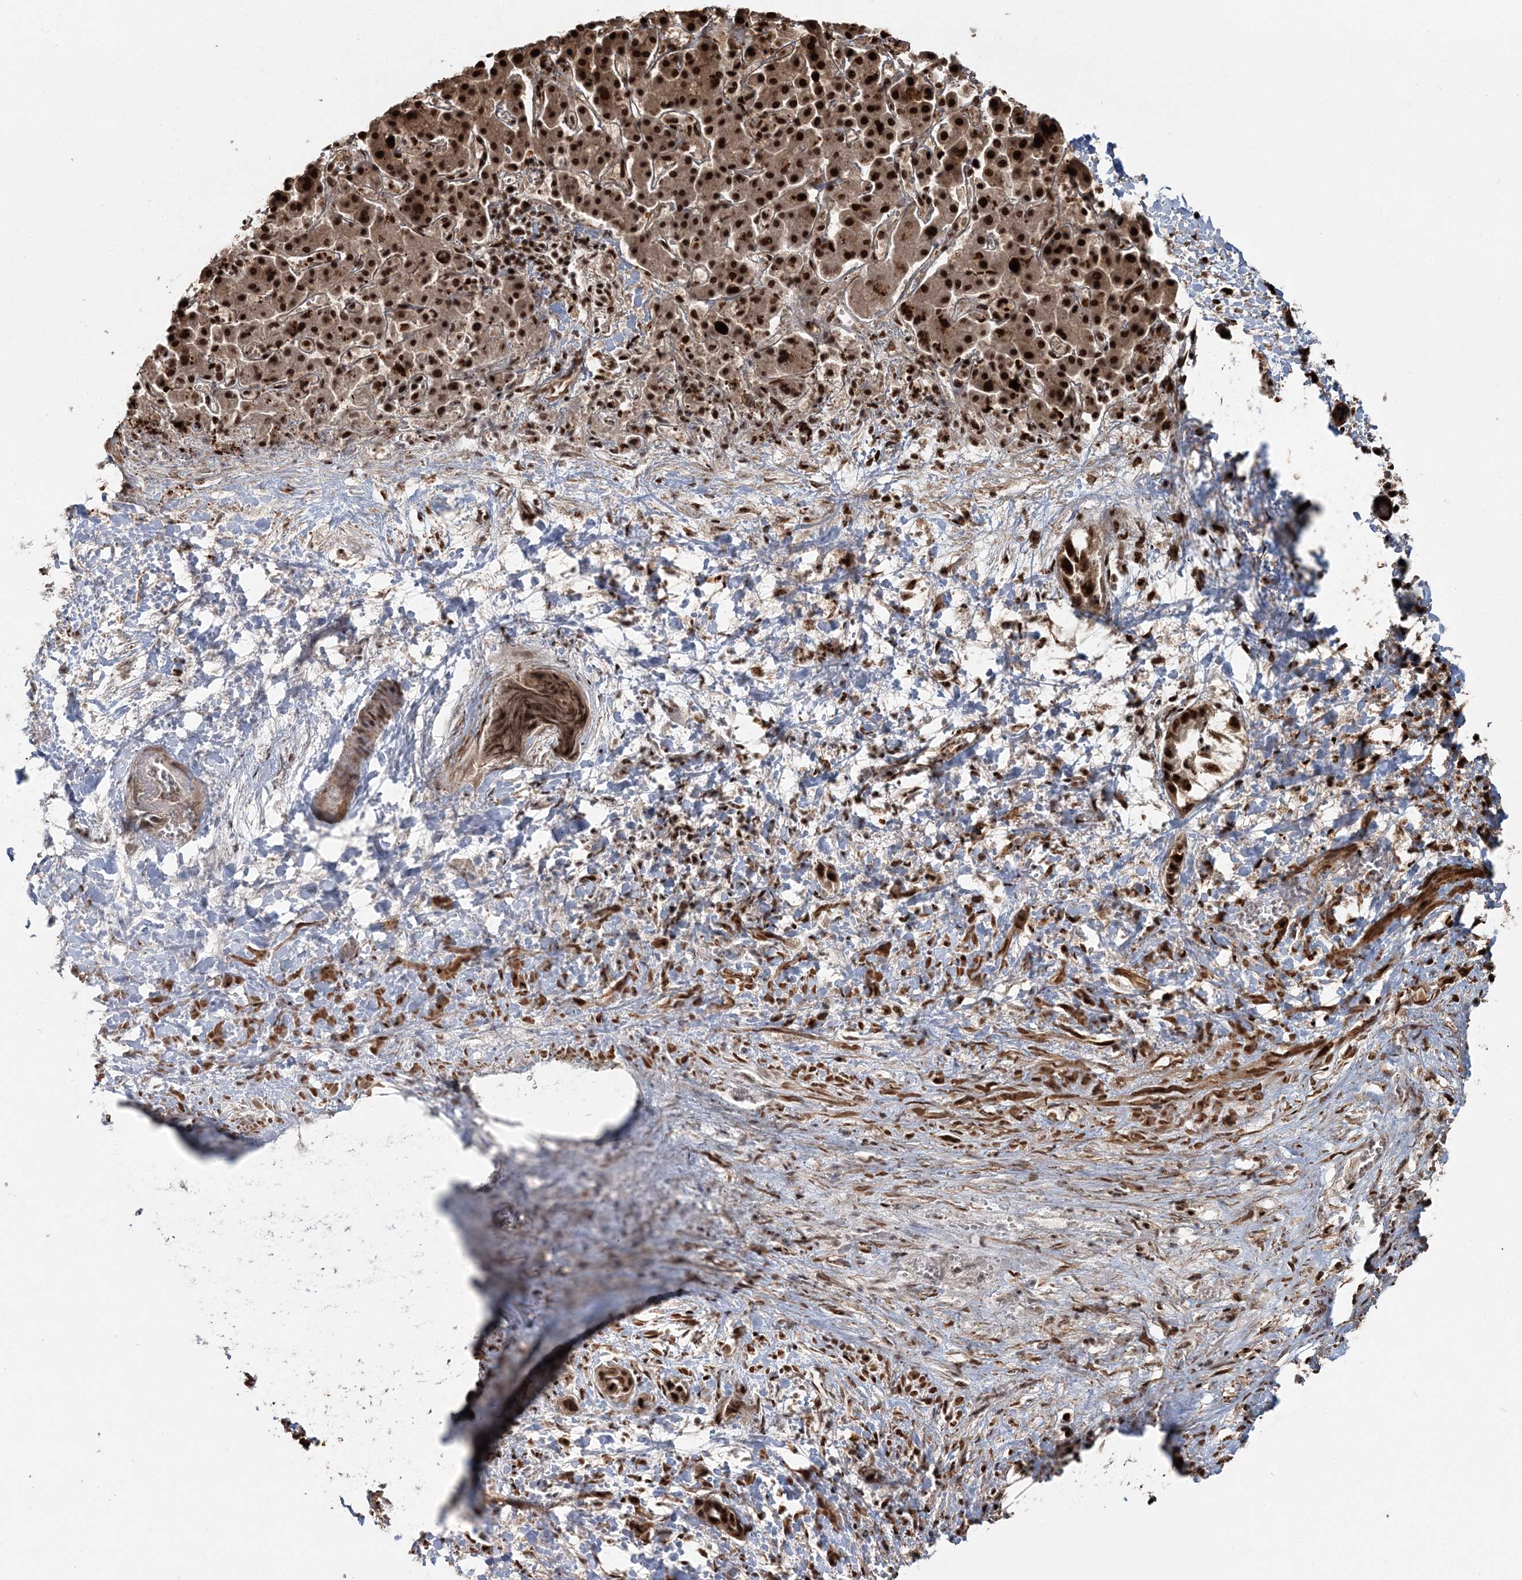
{"staining": {"intensity": "strong", "quantity": ">75%", "location": "nuclear"}, "tissue": "liver cancer", "cell_type": "Tumor cells", "image_type": "cancer", "snomed": [{"axis": "morphology", "description": "Cholangiocarcinoma"}, {"axis": "topography", "description": "Liver"}], "caption": "An immunohistochemistry (IHC) photomicrograph of neoplastic tissue is shown. Protein staining in brown labels strong nuclear positivity in cholangiocarcinoma (liver) within tumor cells.", "gene": "EXOSC8", "patient": {"sex": "female", "age": 52}}